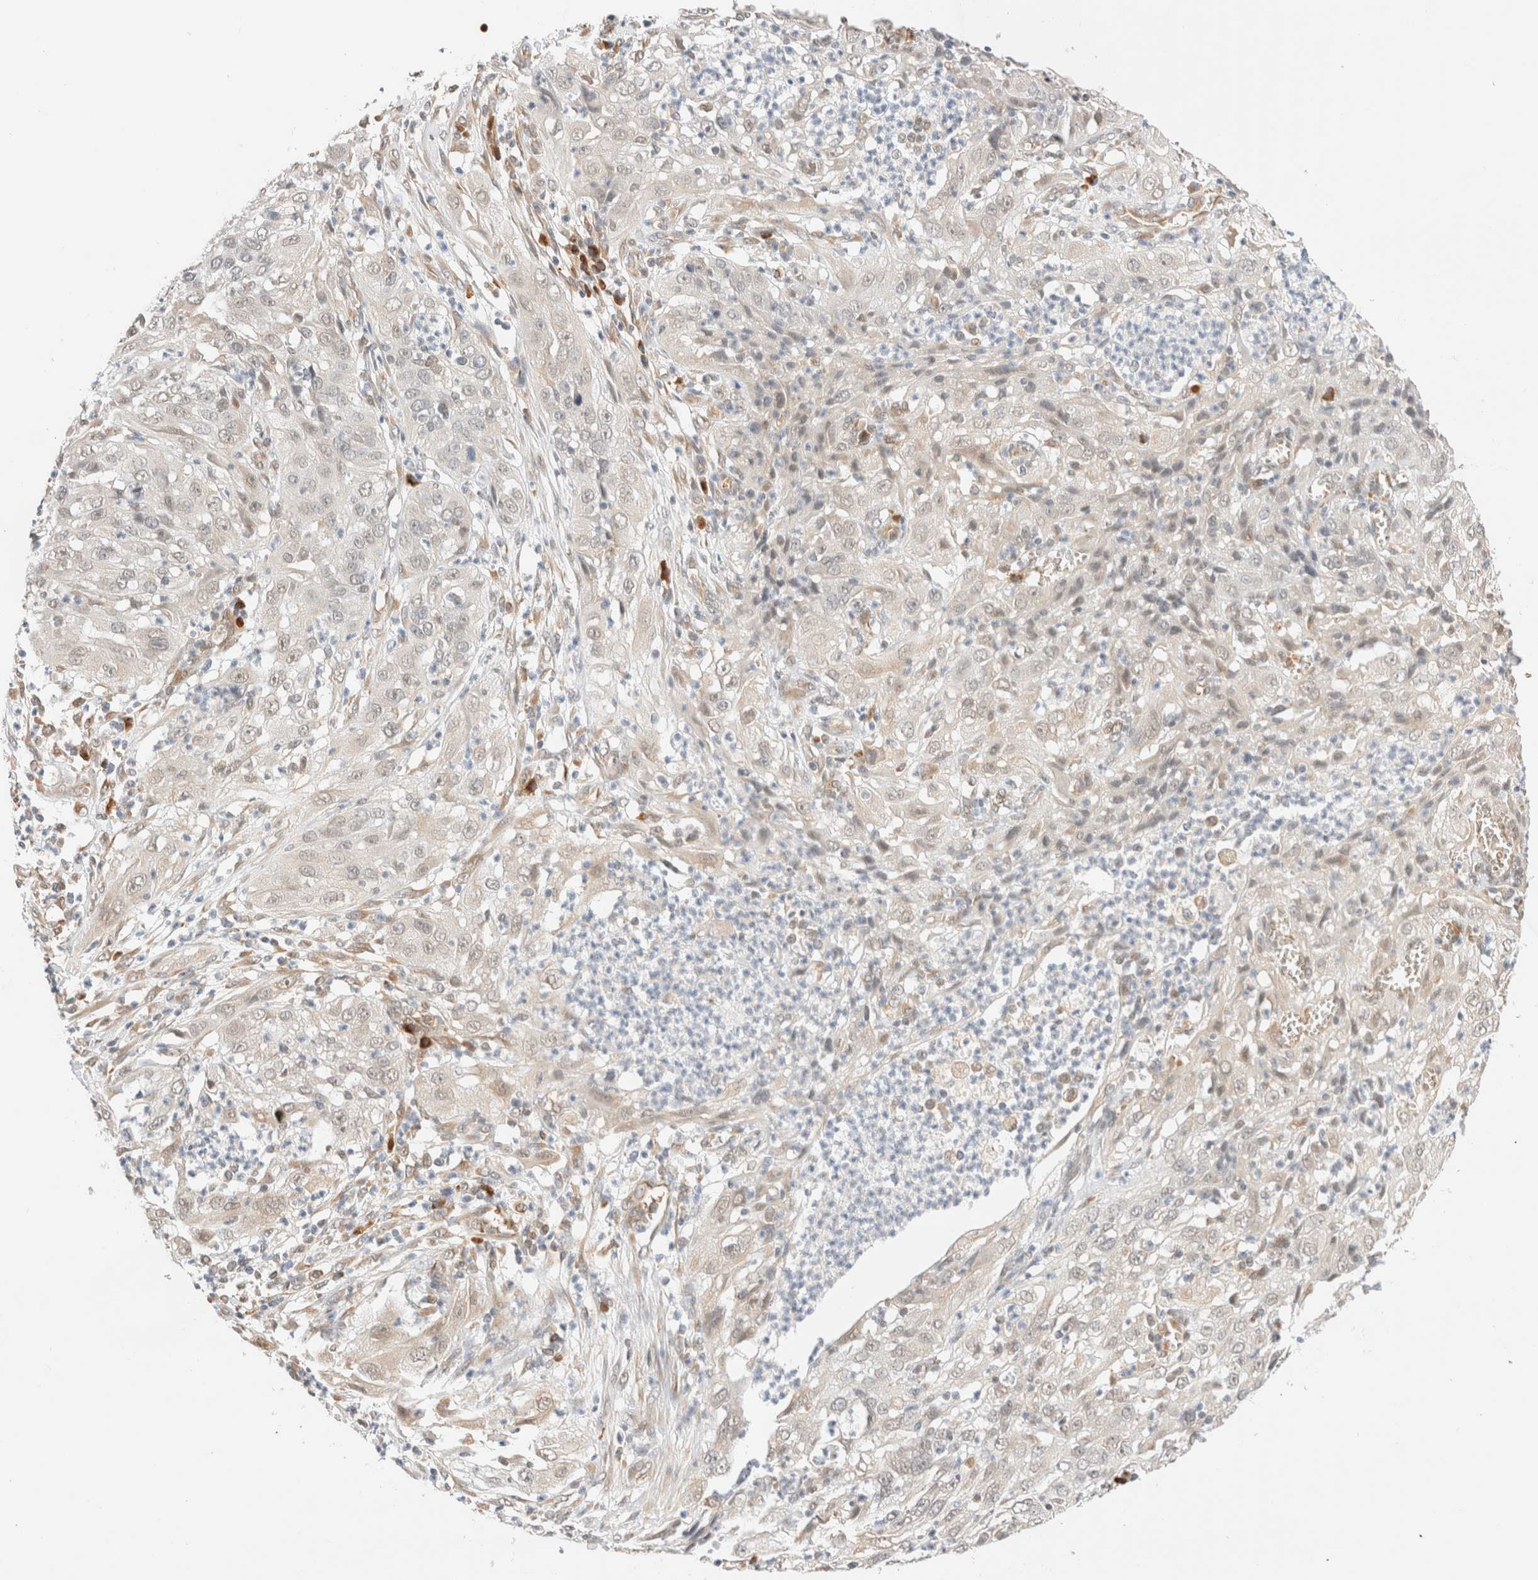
{"staining": {"intensity": "negative", "quantity": "none", "location": "none"}, "tissue": "cervical cancer", "cell_type": "Tumor cells", "image_type": "cancer", "snomed": [{"axis": "morphology", "description": "Squamous cell carcinoma, NOS"}, {"axis": "topography", "description": "Cervix"}], "caption": "Immunohistochemistry photomicrograph of human cervical cancer (squamous cell carcinoma) stained for a protein (brown), which shows no expression in tumor cells.", "gene": "SYVN1", "patient": {"sex": "female", "age": 32}}